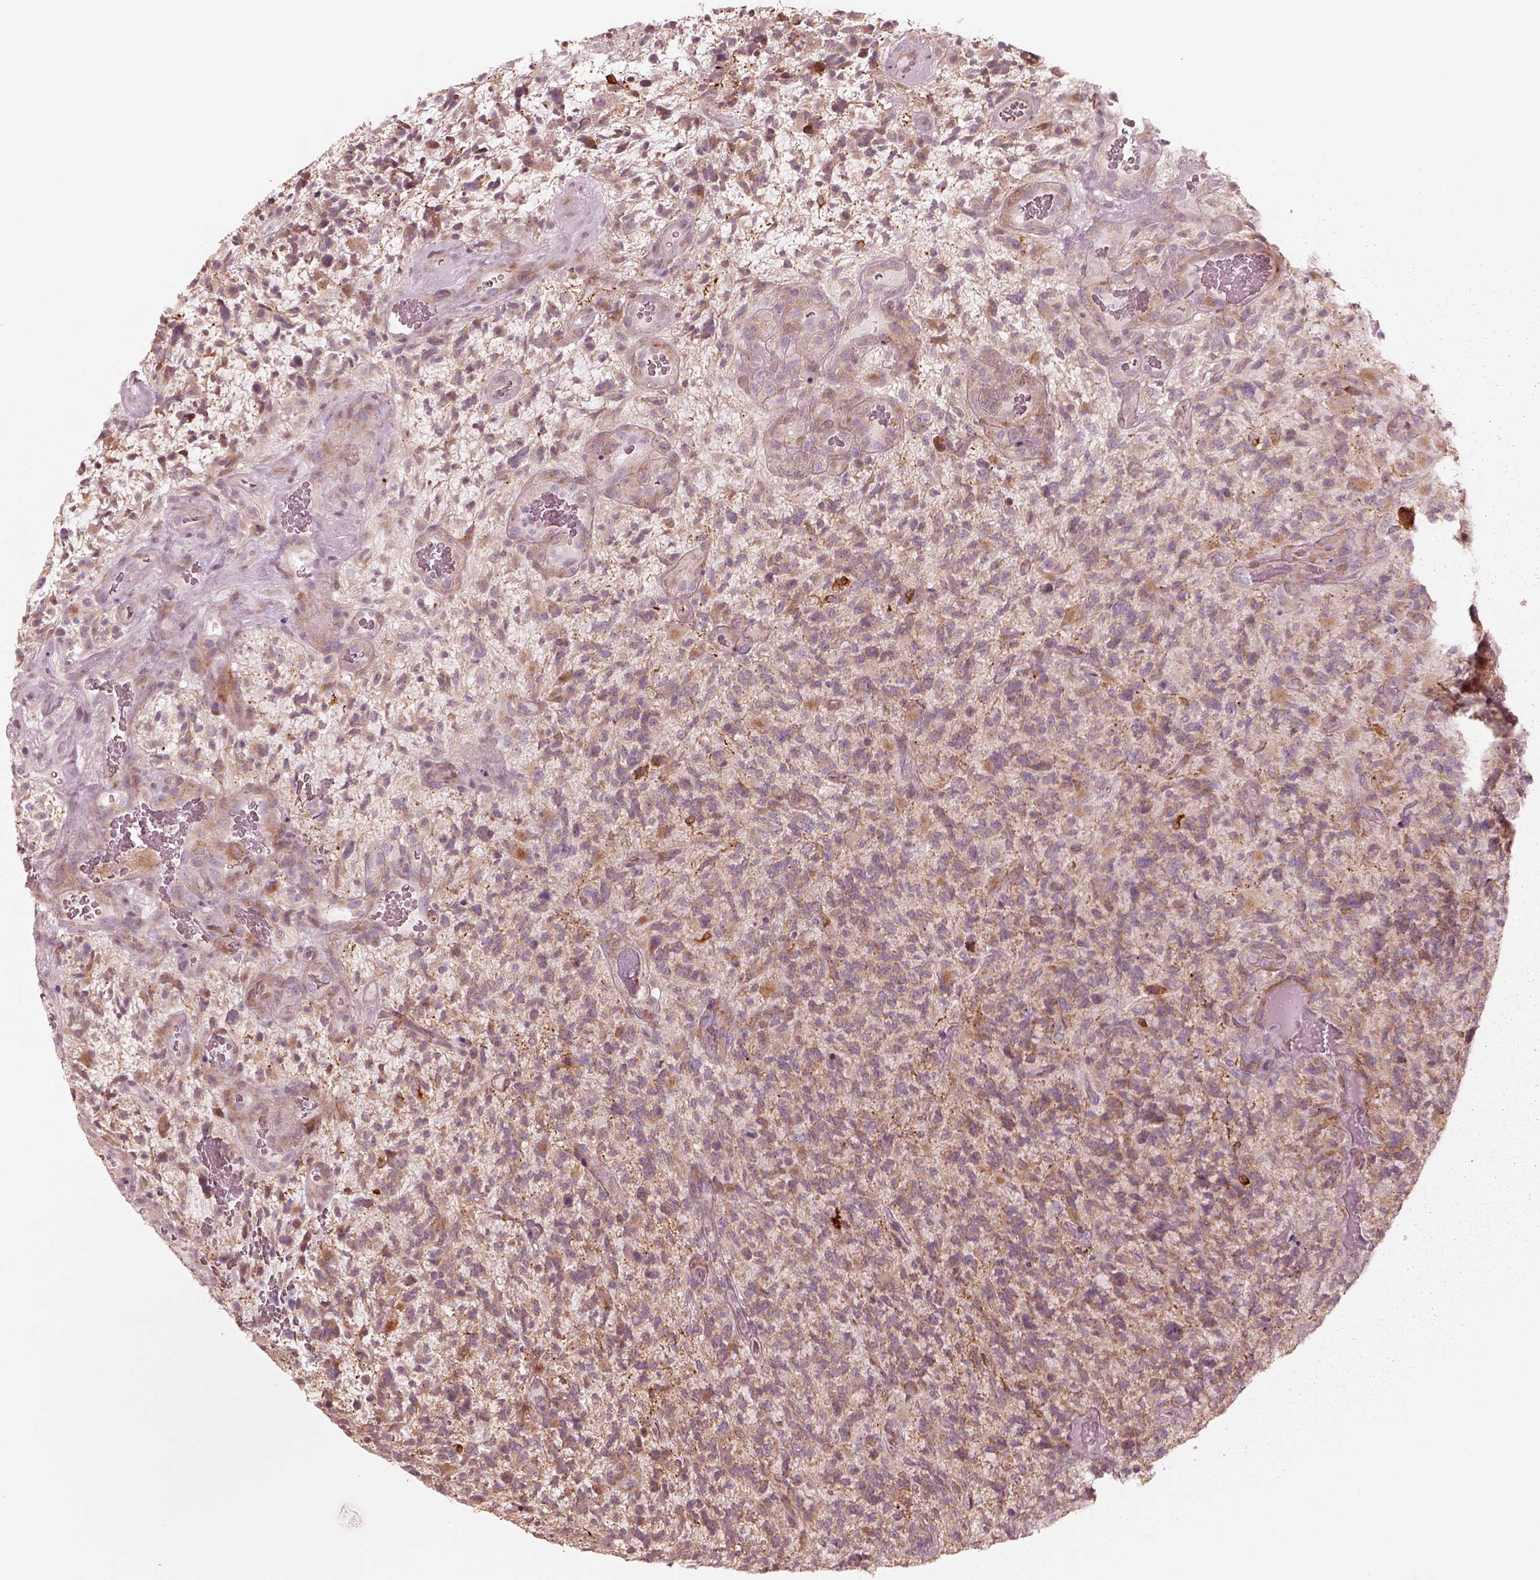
{"staining": {"intensity": "negative", "quantity": "none", "location": "none"}, "tissue": "glioma", "cell_type": "Tumor cells", "image_type": "cancer", "snomed": [{"axis": "morphology", "description": "Glioma, malignant, High grade"}, {"axis": "topography", "description": "Brain"}], "caption": "There is no significant positivity in tumor cells of glioma. (DAB (3,3'-diaminobenzidine) immunohistochemistry (IHC) with hematoxylin counter stain).", "gene": "RAB3C", "patient": {"sex": "female", "age": 71}}